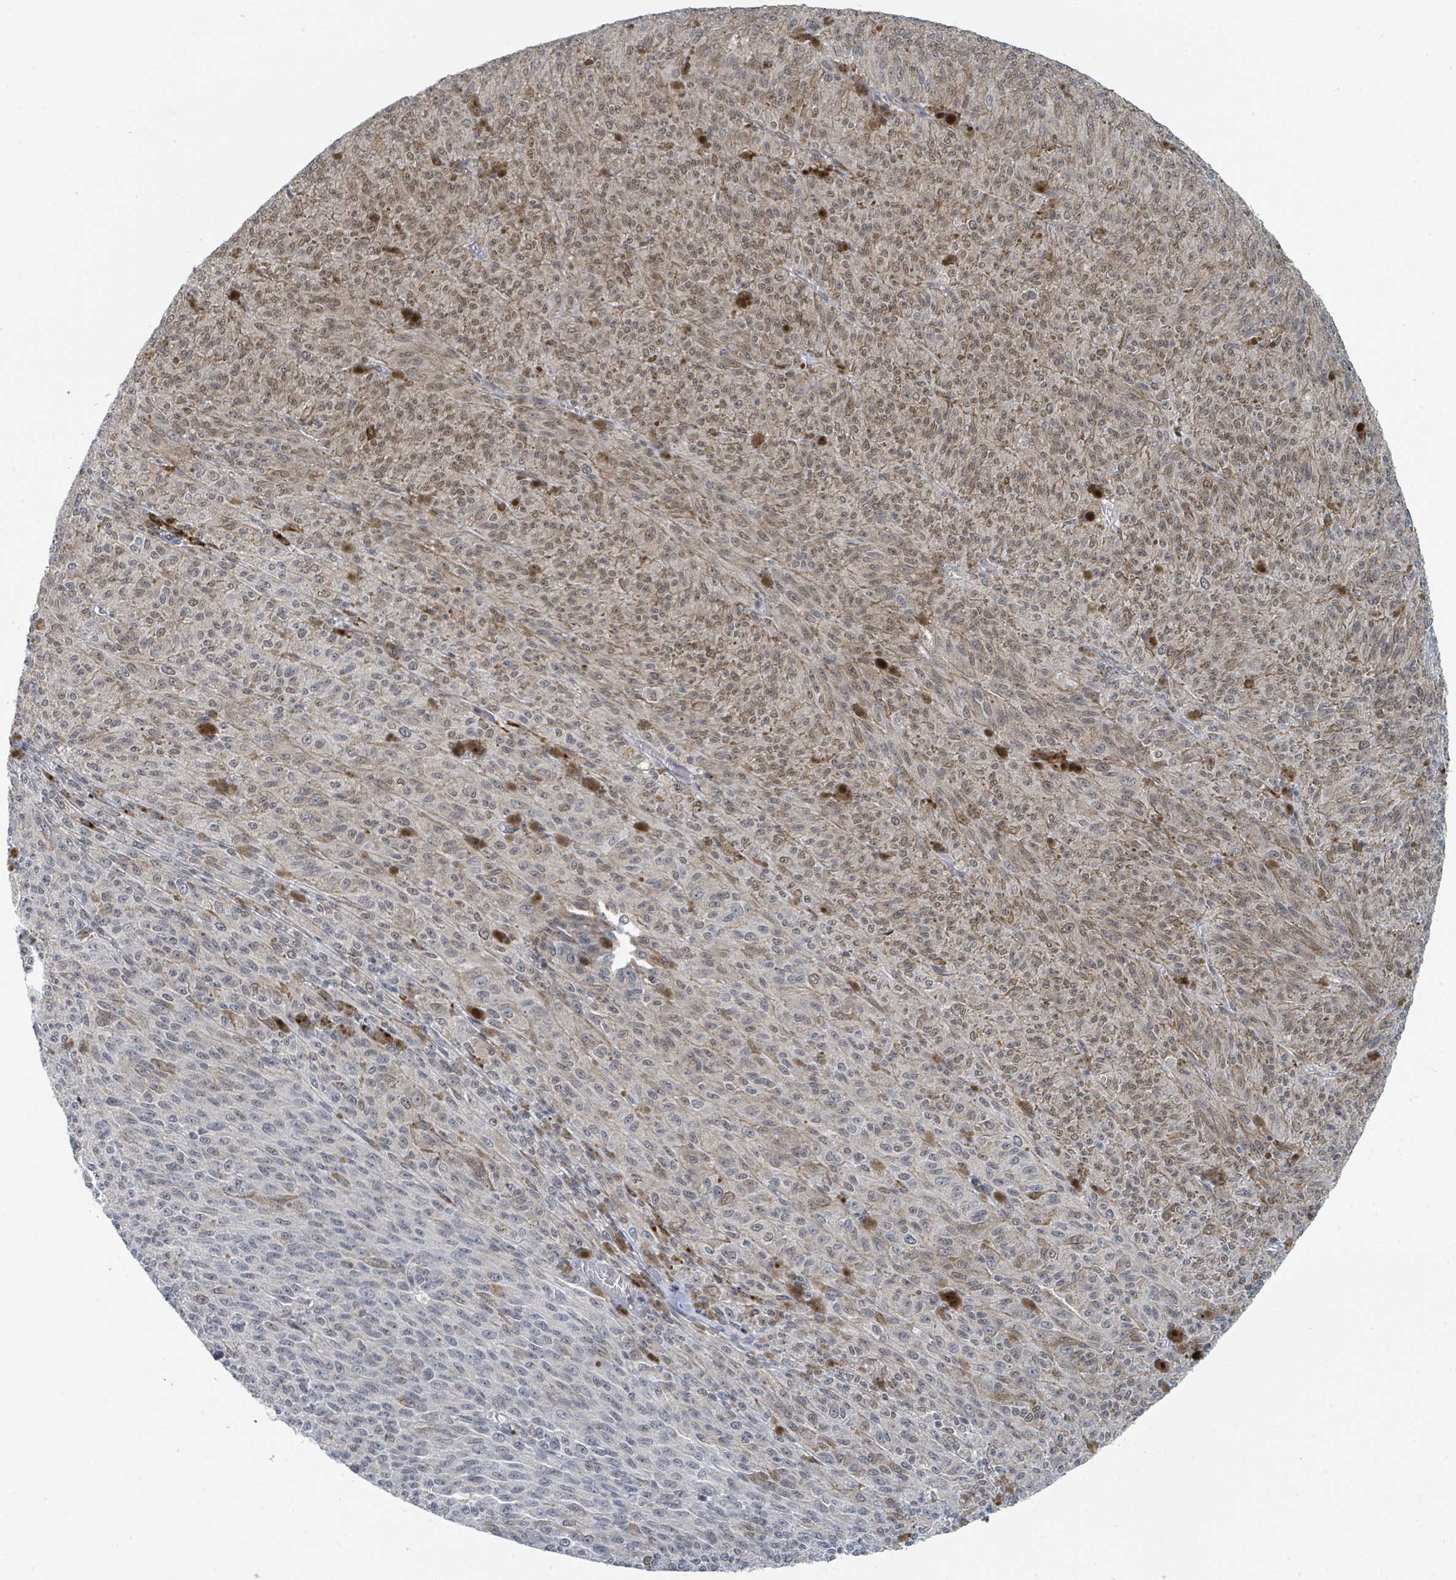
{"staining": {"intensity": "moderate", "quantity": "25%-75%", "location": "cytoplasmic/membranous,nuclear"}, "tissue": "melanoma", "cell_type": "Tumor cells", "image_type": "cancer", "snomed": [{"axis": "morphology", "description": "Malignant melanoma, NOS"}, {"axis": "topography", "description": "Skin"}], "caption": "This photomicrograph exhibits immunohistochemistry staining of melanoma, with medium moderate cytoplasmic/membranous and nuclear staining in about 25%-75% of tumor cells.", "gene": "ANKRD55", "patient": {"sex": "female", "age": 52}}